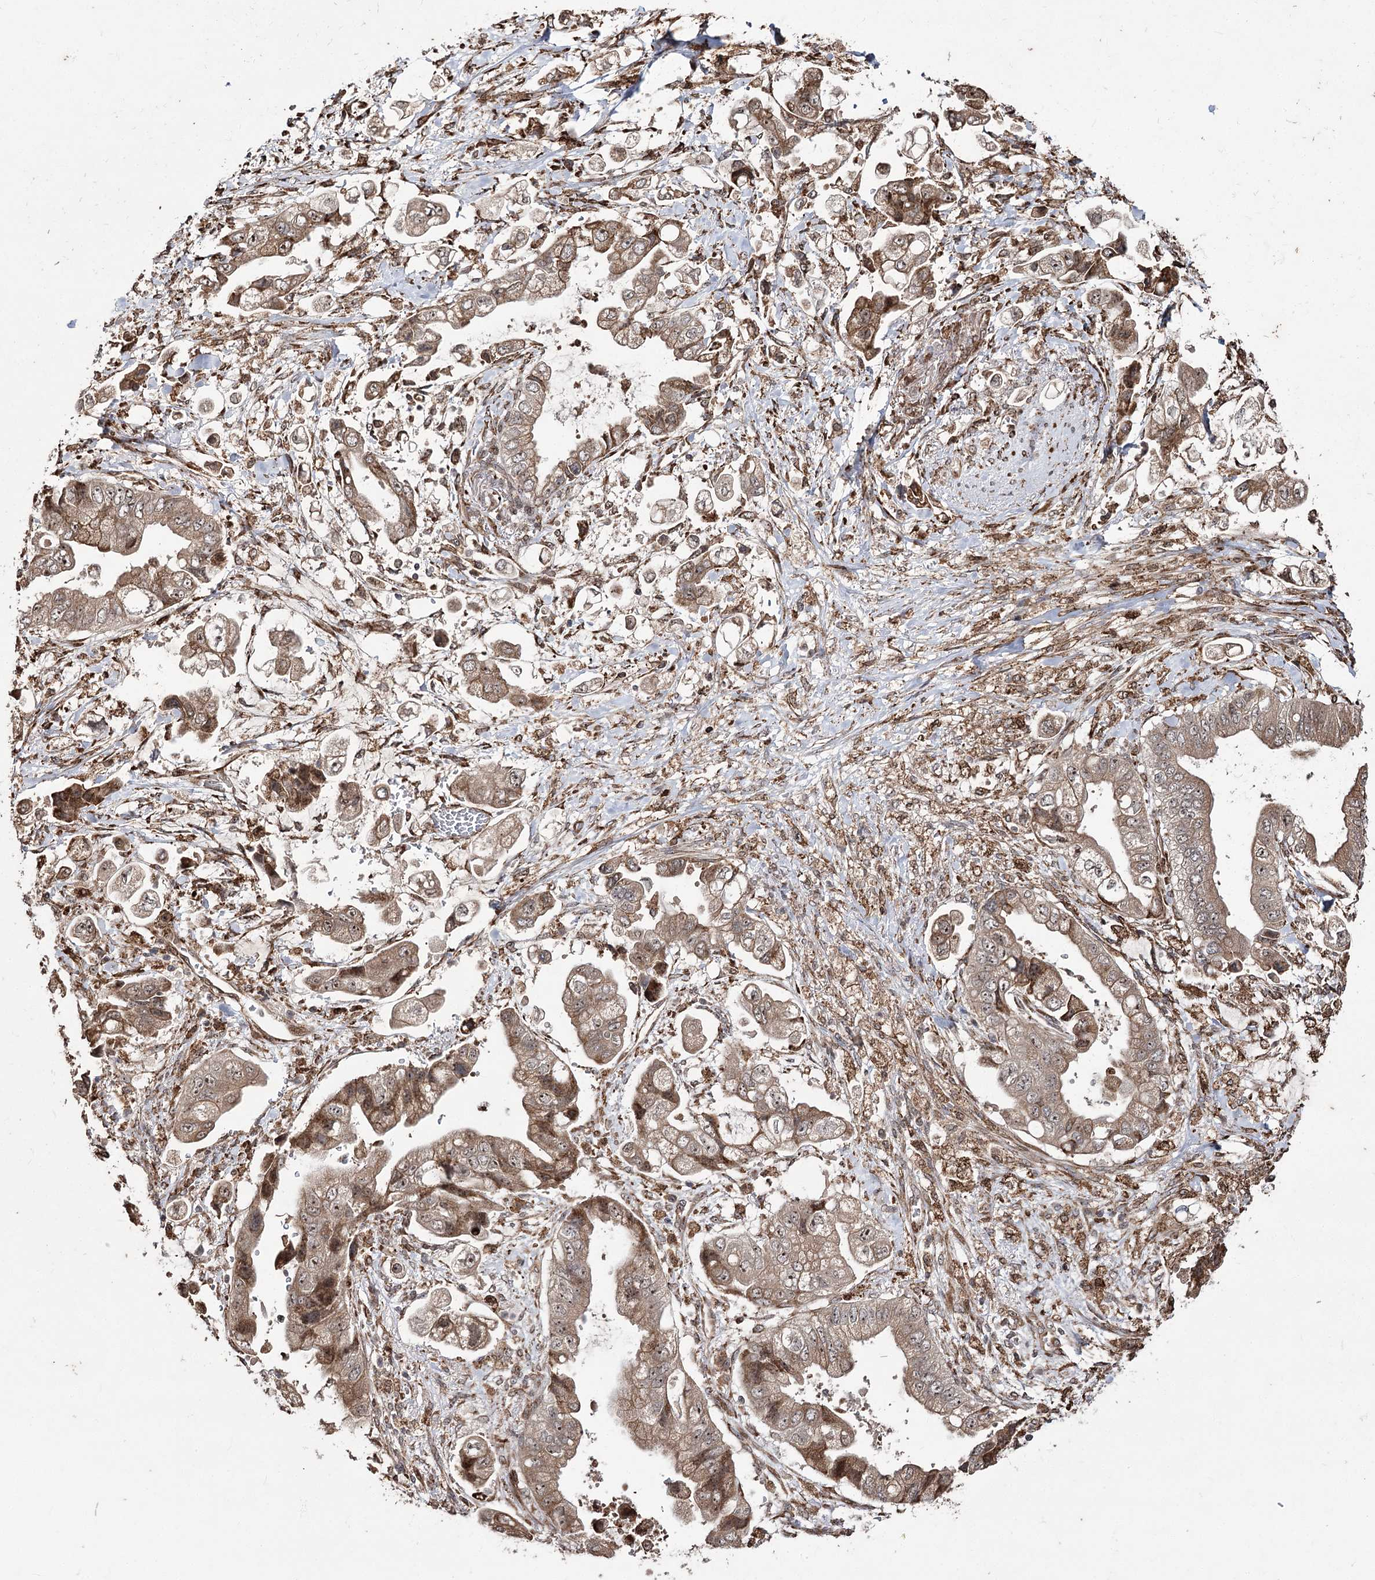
{"staining": {"intensity": "weak", "quantity": ">75%", "location": "cytoplasmic/membranous,nuclear"}, "tissue": "stomach cancer", "cell_type": "Tumor cells", "image_type": "cancer", "snomed": [{"axis": "morphology", "description": "Adenocarcinoma, NOS"}, {"axis": "topography", "description": "Stomach"}], "caption": "Immunohistochemical staining of human stomach cancer displays low levels of weak cytoplasmic/membranous and nuclear staining in about >75% of tumor cells.", "gene": "FANCL", "patient": {"sex": "male", "age": 62}}